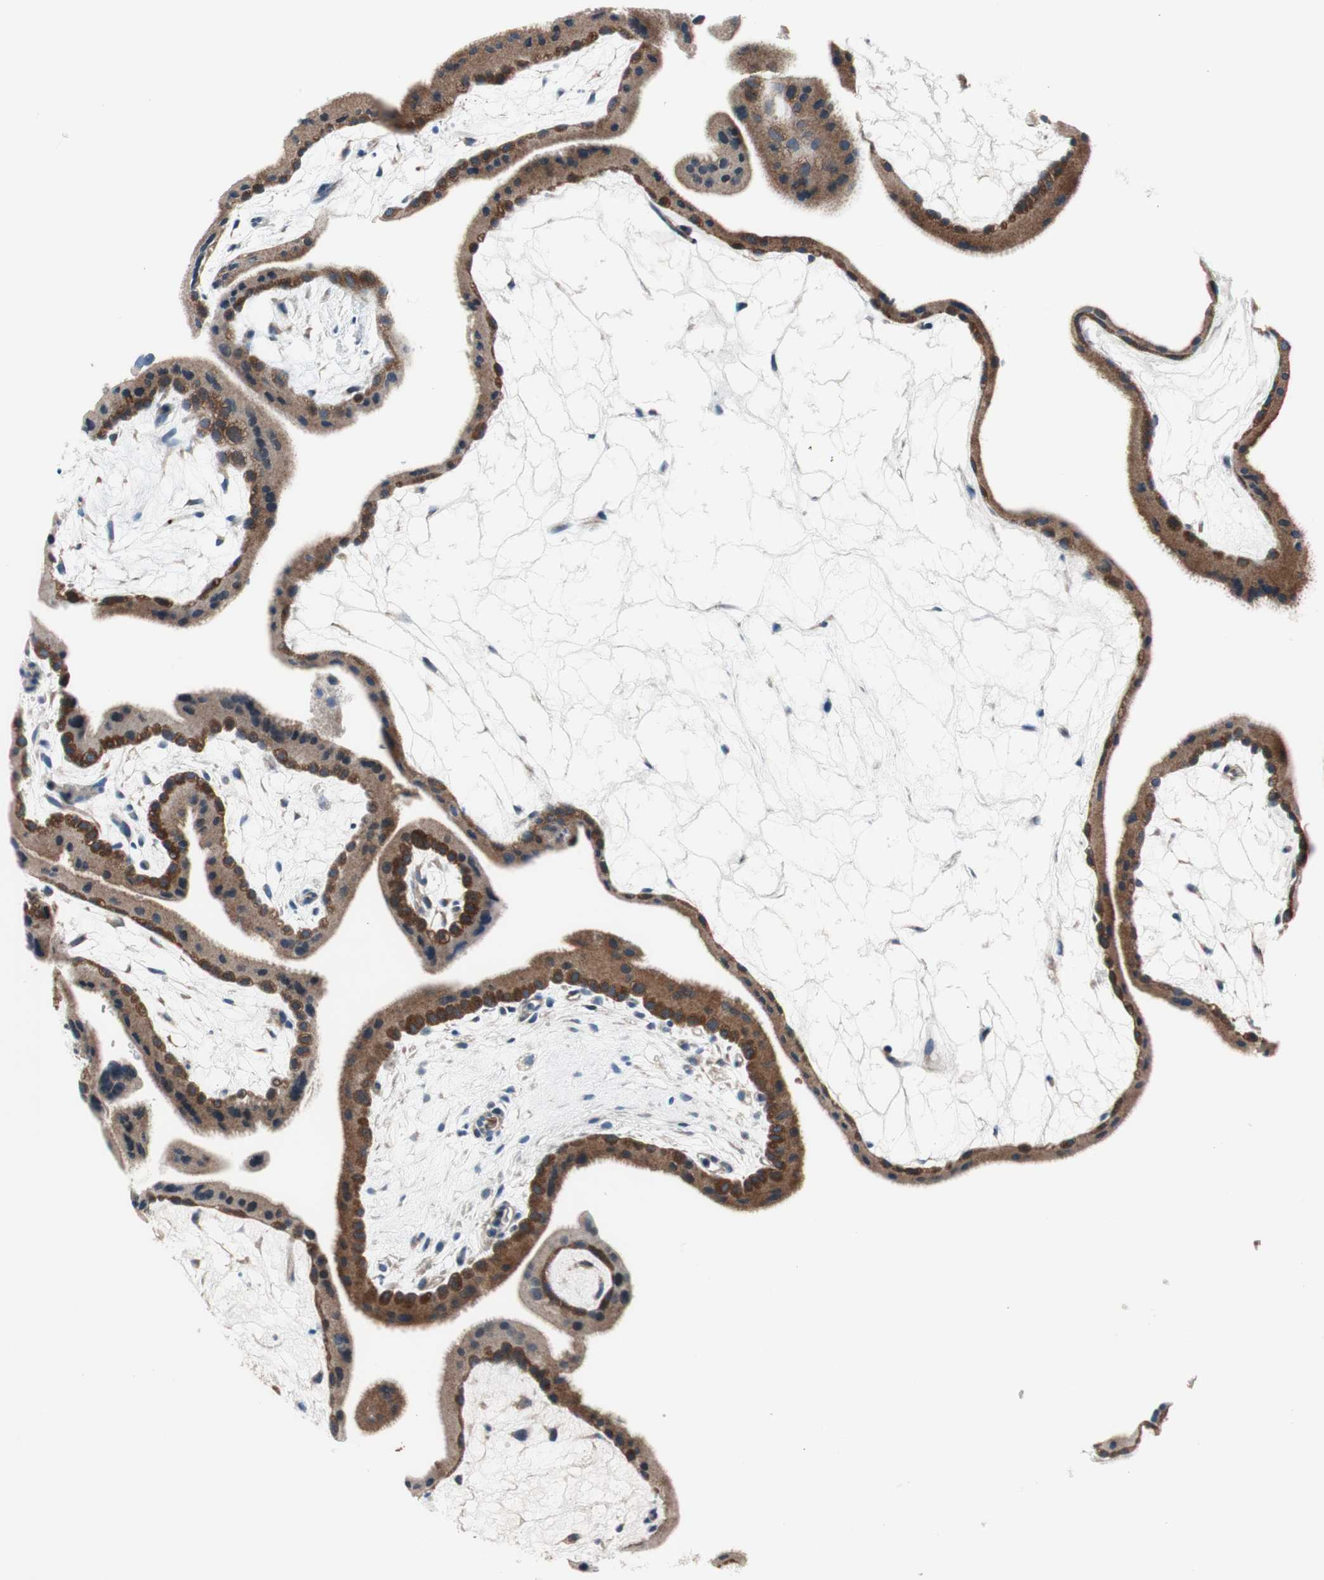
{"staining": {"intensity": "weak", "quantity": "25%-75%", "location": "cytoplasmic/membranous"}, "tissue": "placenta", "cell_type": "Decidual cells", "image_type": "normal", "snomed": [{"axis": "morphology", "description": "Normal tissue, NOS"}, {"axis": "topography", "description": "Placenta"}], "caption": "Protein analysis of benign placenta reveals weak cytoplasmic/membranous staining in about 25%-75% of decidual cells.", "gene": "PRDX2", "patient": {"sex": "female", "age": 19}}